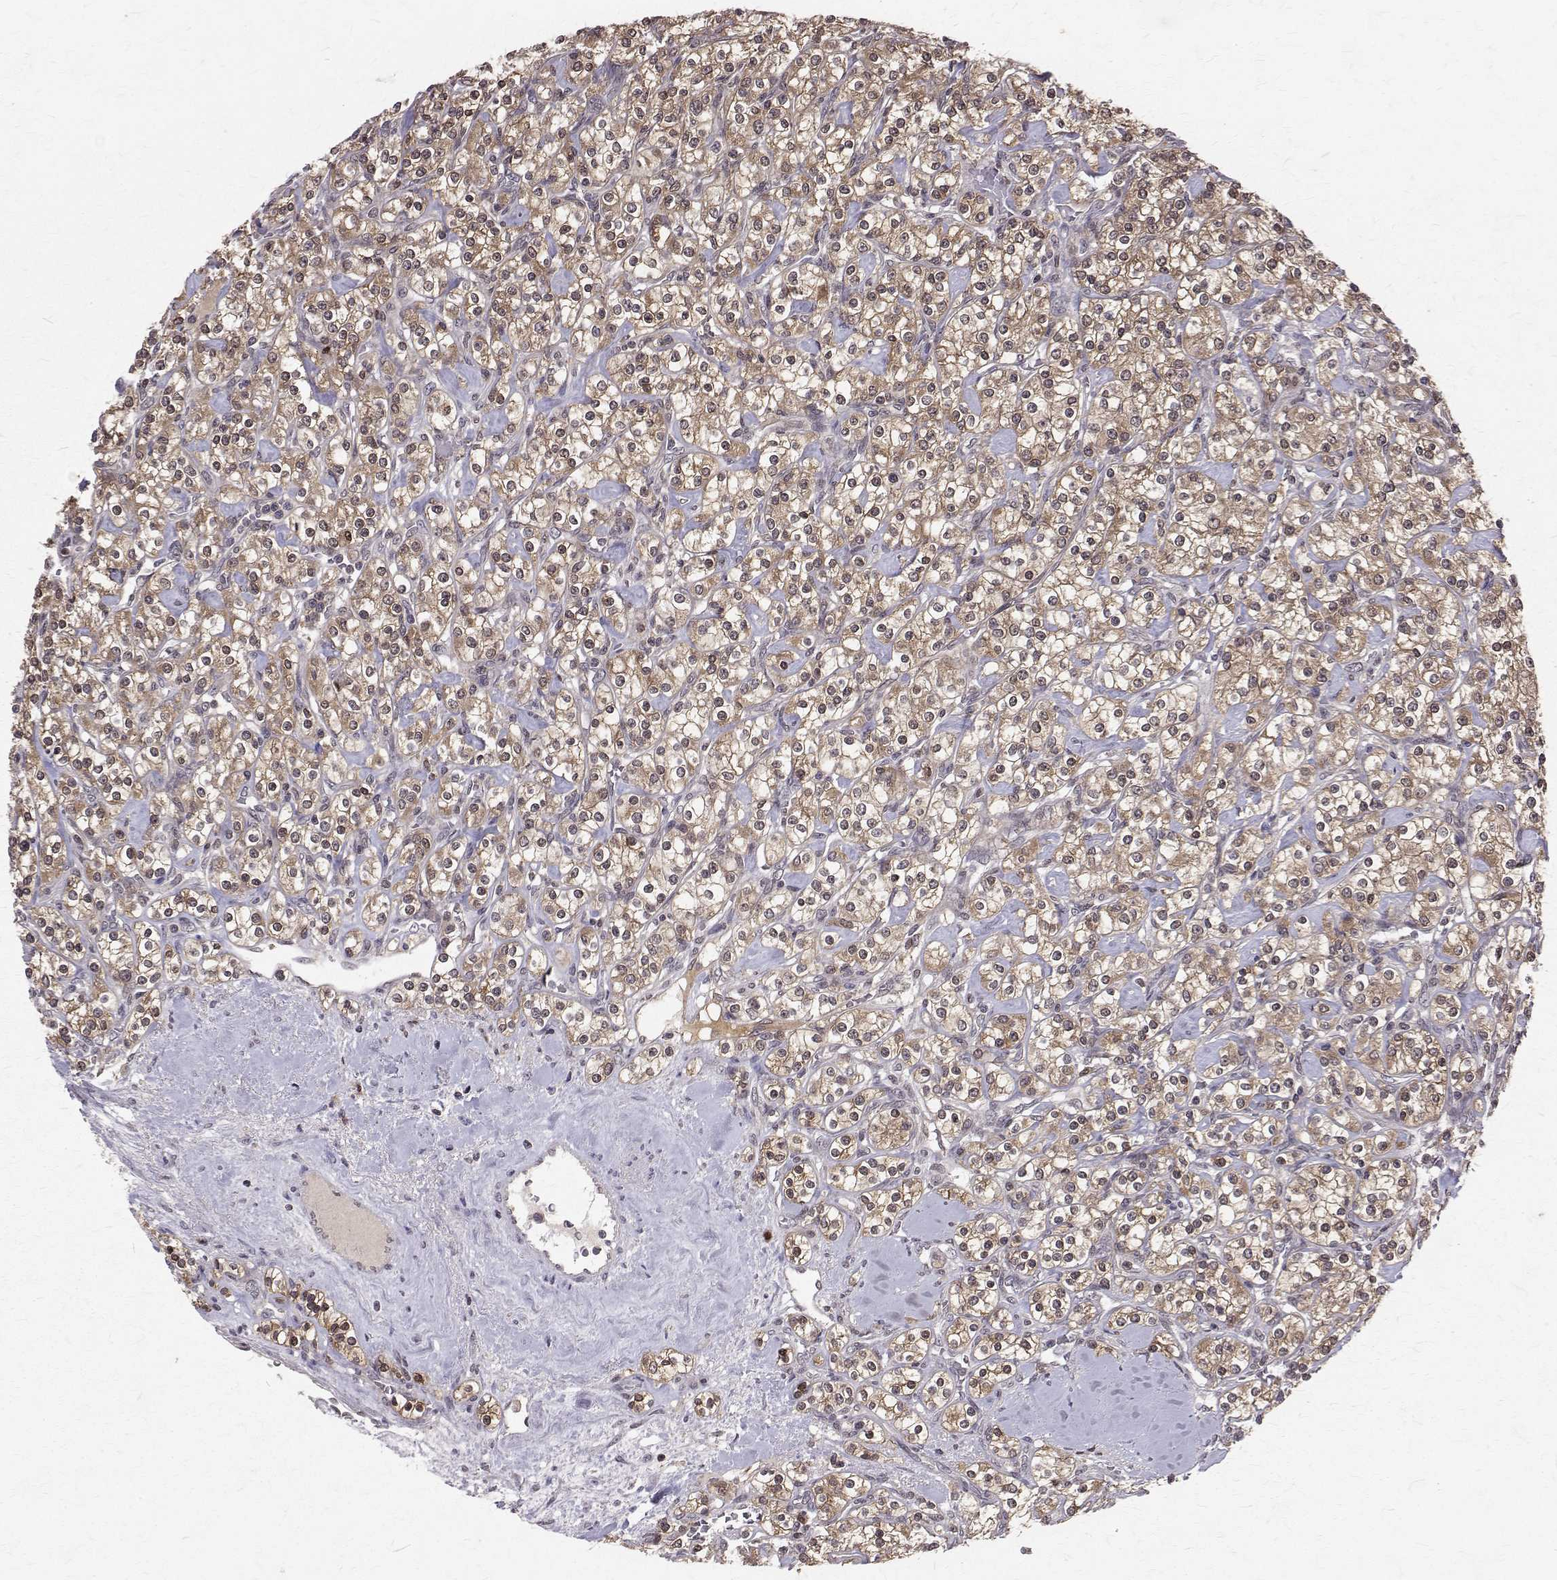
{"staining": {"intensity": "weak", "quantity": ">75%", "location": "cytoplasmic/membranous,nuclear"}, "tissue": "renal cancer", "cell_type": "Tumor cells", "image_type": "cancer", "snomed": [{"axis": "morphology", "description": "Adenocarcinoma, NOS"}, {"axis": "topography", "description": "Kidney"}], "caption": "Brown immunohistochemical staining in human adenocarcinoma (renal) displays weak cytoplasmic/membranous and nuclear expression in about >75% of tumor cells.", "gene": "NIF3L1", "patient": {"sex": "male", "age": 77}}